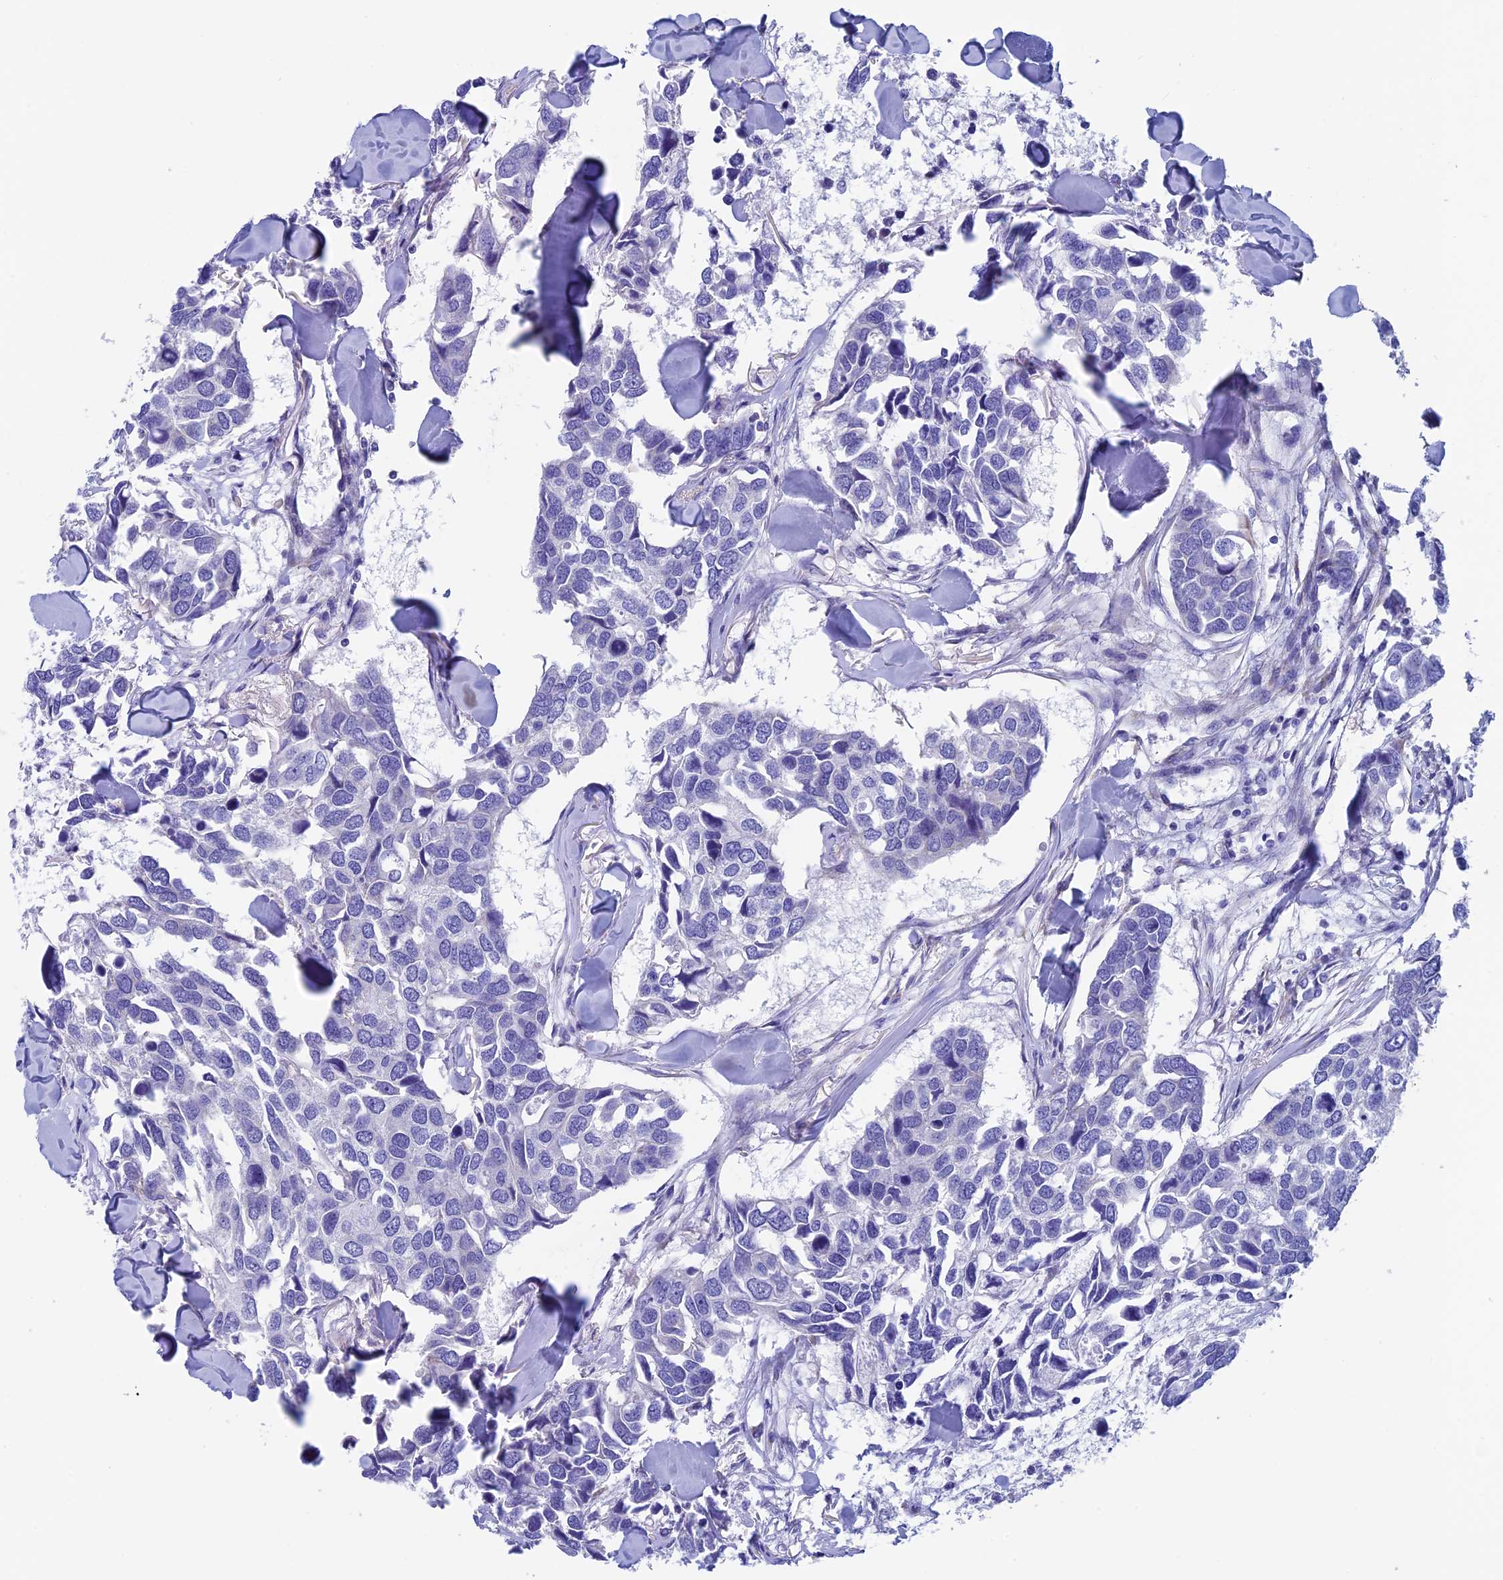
{"staining": {"intensity": "negative", "quantity": "none", "location": "none"}, "tissue": "breast cancer", "cell_type": "Tumor cells", "image_type": "cancer", "snomed": [{"axis": "morphology", "description": "Duct carcinoma"}, {"axis": "topography", "description": "Breast"}], "caption": "Immunohistochemical staining of breast cancer (intraductal carcinoma) displays no significant positivity in tumor cells. Brightfield microscopy of IHC stained with DAB (brown) and hematoxylin (blue), captured at high magnification.", "gene": "SEPTIN1", "patient": {"sex": "female", "age": 83}}